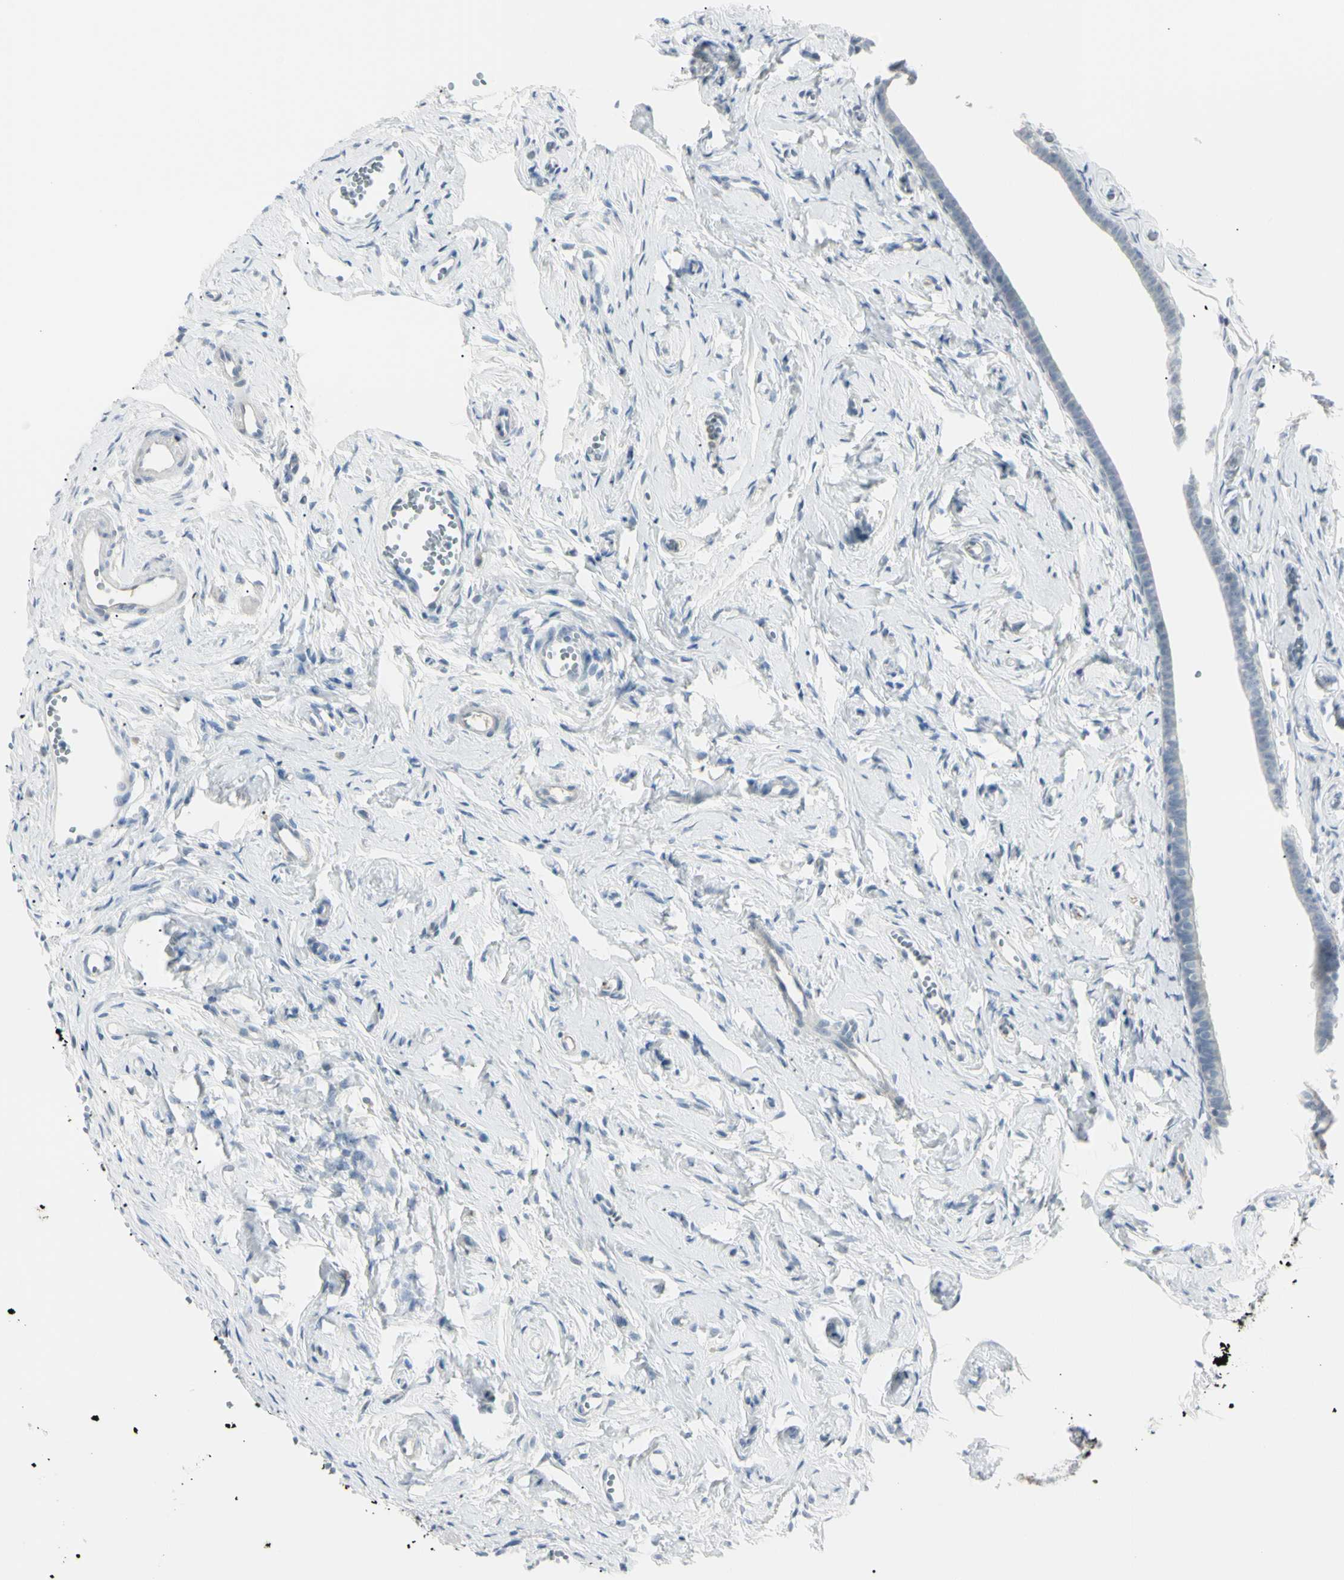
{"staining": {"intensity": "negative", "quantity": "none", "location": "none"}, "tissue": "fallopian tube", "cell_type": "Glandular cells", "image_type": "normal", "snomed": [{"axis": "morphology", "description": "Normal tissue, NOS"}, {"axis": "topography", "description": "Fallopian tube"}], "caption": "Immunohistochemistry (IHC) of normal human fallopian tube displays no expression in glandular cells.", "gene": "PIP", "patient": {"sex": "female", "age": 71}}